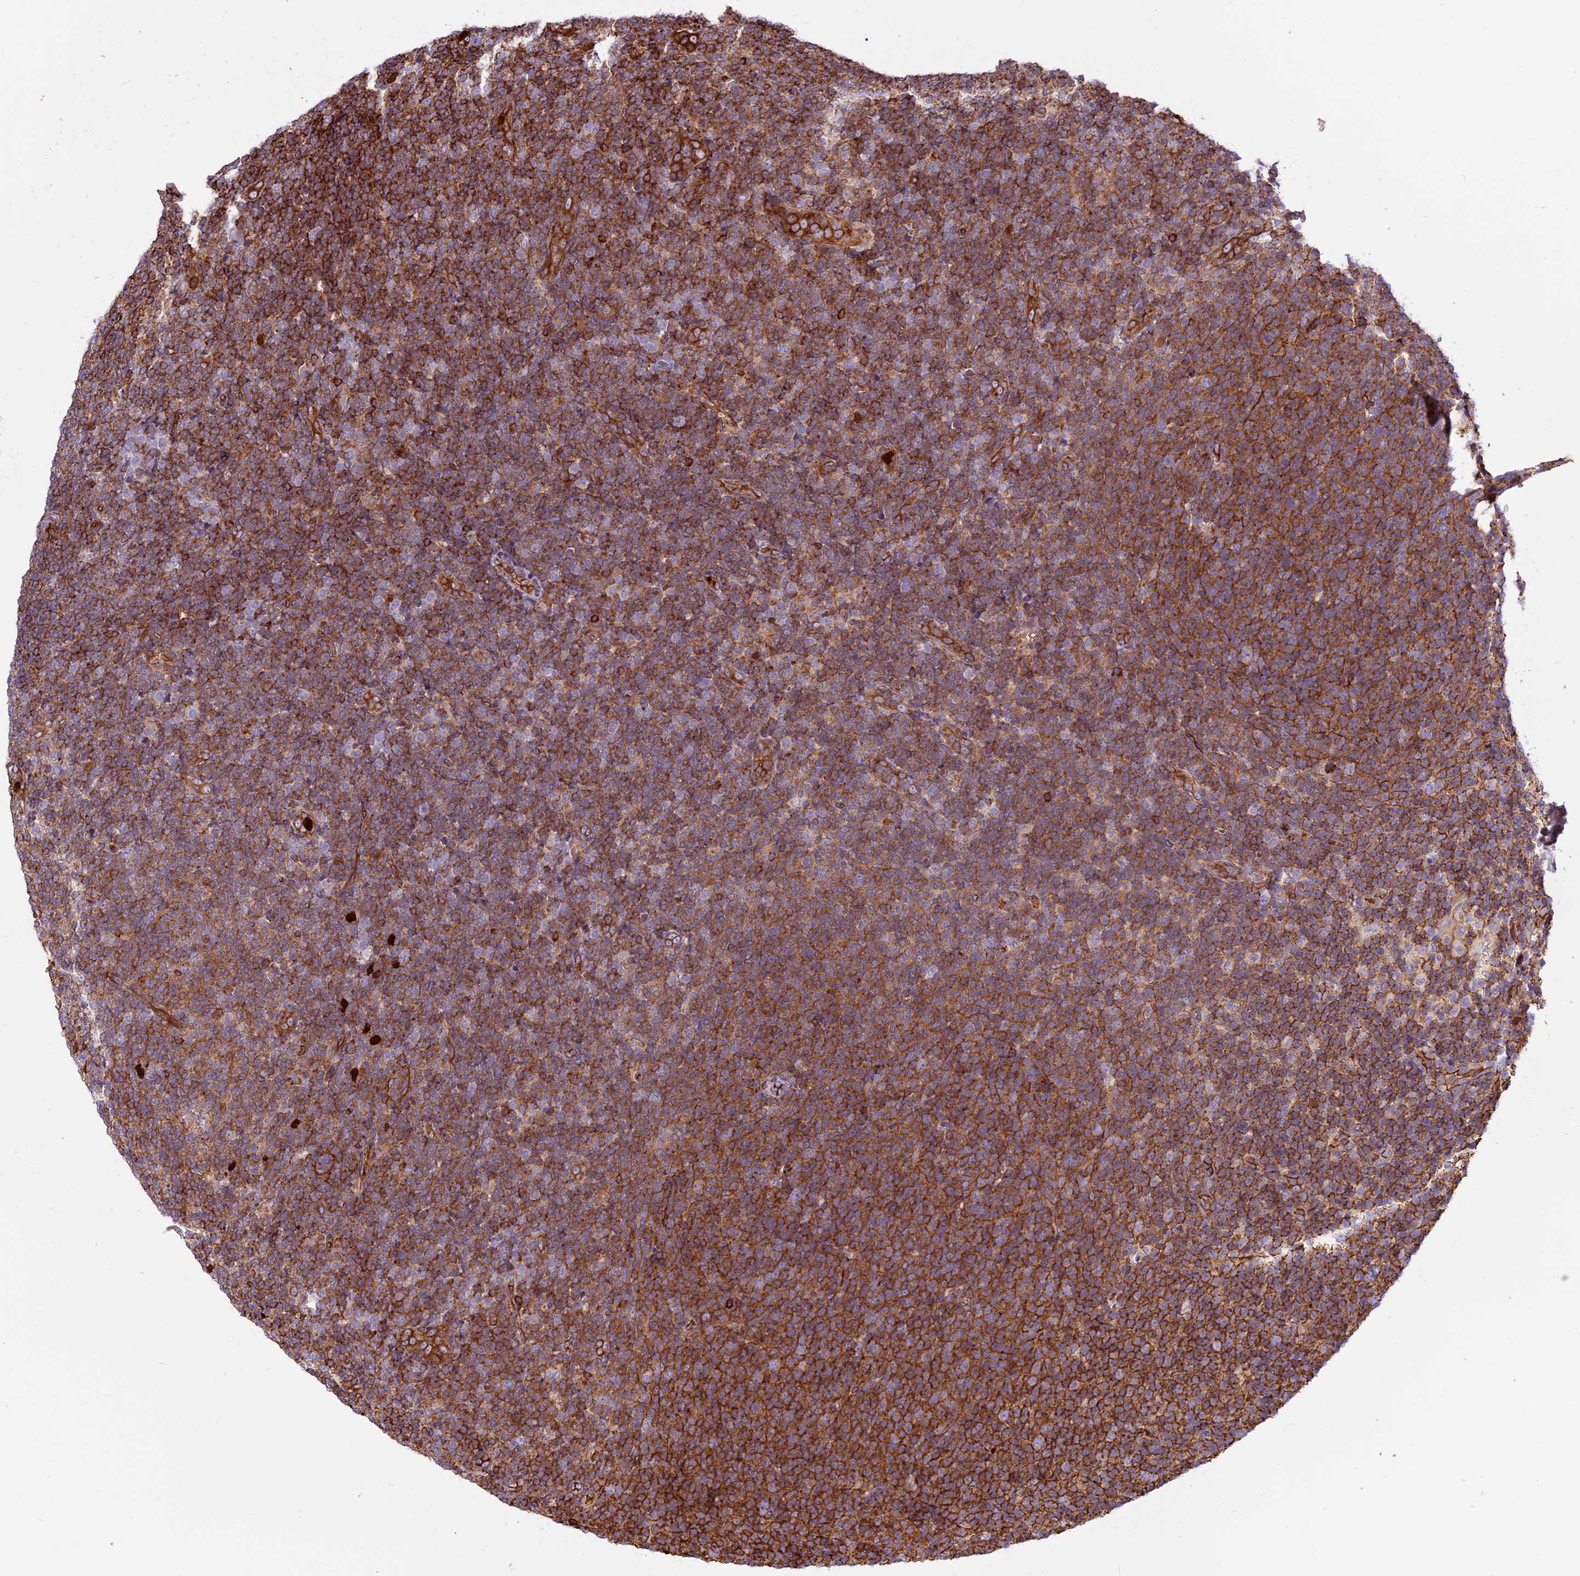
{"staining": {"intensity": "strong", "quantity": "25%-75%", "location": "cytoplasmic/membranous"}, "tissue": "lymphoma", "cell_type": "Tumor cells", "image_type": "cancer", "snomed": [{"axis": "morphology", "description": "Malignant lymphoma, non-Hodgkin's type, Low grade"}, {"axis": "topography", "description": "Lymph node"}], "caption": "Malignant lymphoma, non-Hodgkin's type (low-grade) was stained to show a protein in brown. There is high levels of strong cytoplasmic/membranous expression in approximately 25%-75% of tumor cells.", "gene": "CD99L2", "patient": {"sex": "male", "age": 66}}